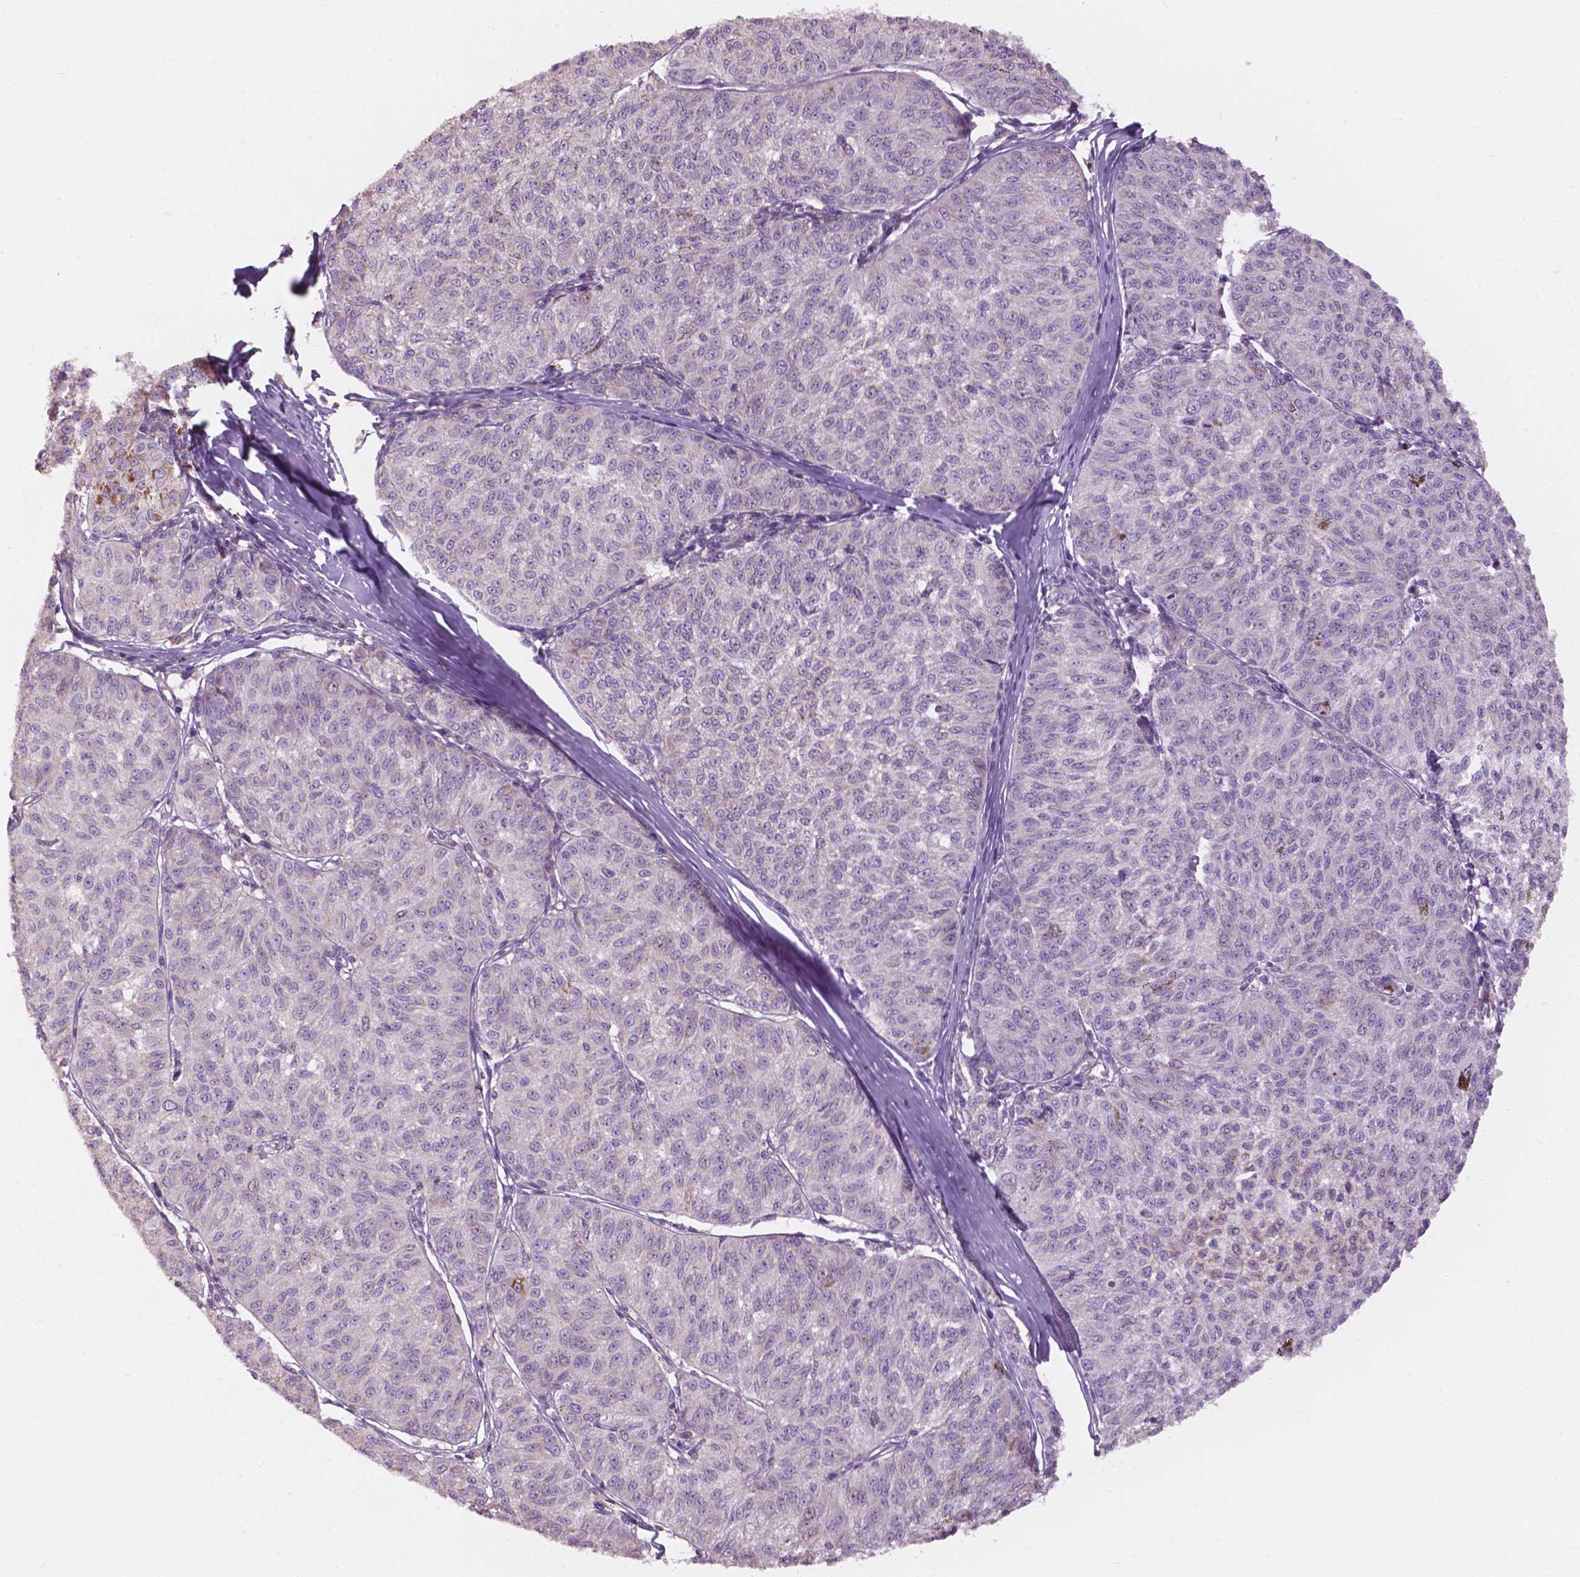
{"staining": {"intensity": "negative", "quantity": "none", "location": "none"}, "tissue": "melanoma", "cell_type": "Tumor cells", "image_type": "cancer", "snomed": [{"axis": "morphology", "description": "Malignant melanoma, NOS"}, {"axis": "topography", "description": "Skin"}], "caption": "This is an immunohistochemistry image of human malignant melanoma. There is no positivity in tumor cells.", "gene": "NDUFS1", "patient": {"sex": "female", "age": 72}}